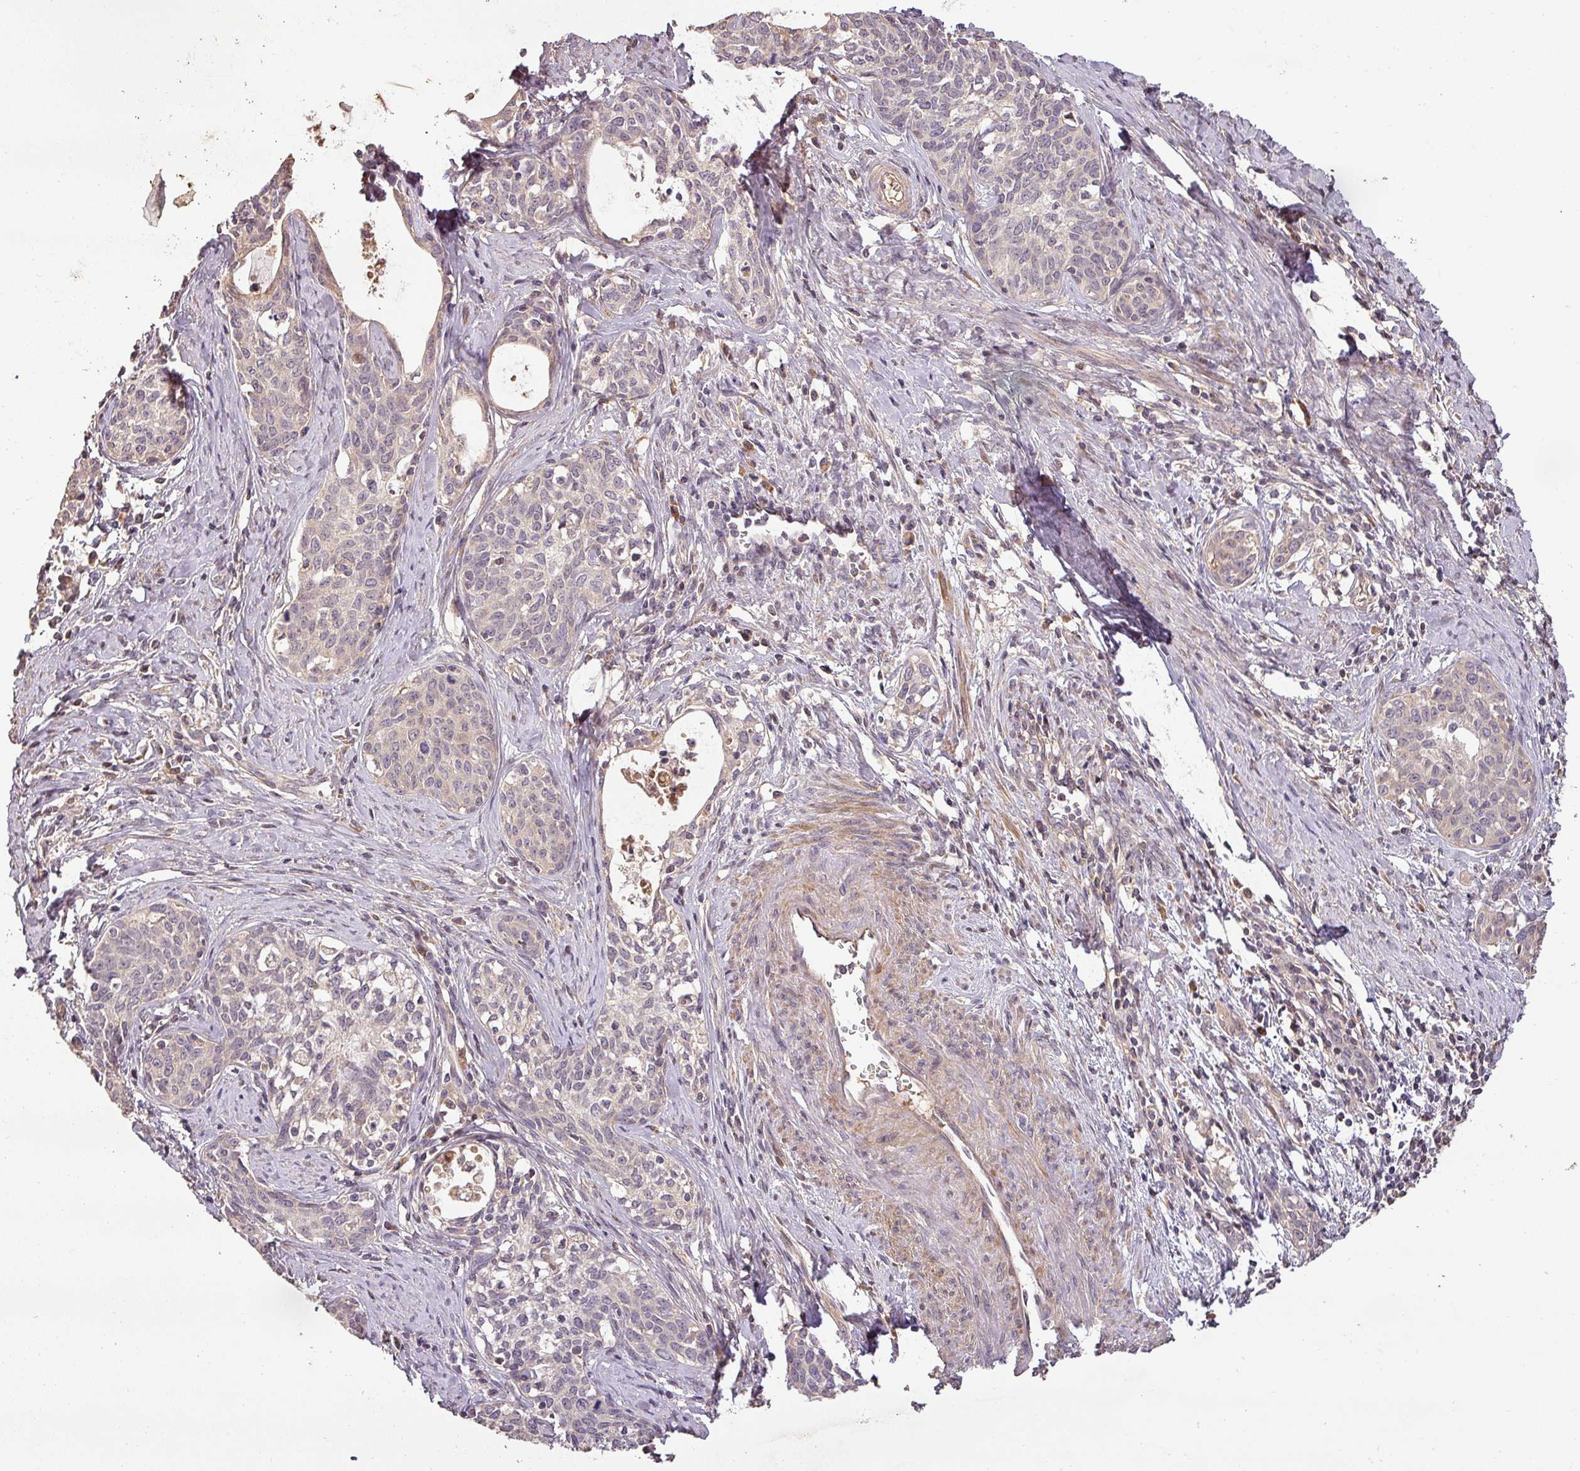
{"staining": {"intensity": "negative", "quantity": "none", "location": "none"}, "tissue": "cervical cancer", "cell_type": "Tumor cells", "image_type": "cancer", "snomed": [{"axis": "morphology", "description": "Squamous cell carcinoma, NOS"}, {"axis": "topography", "description": "Cervix"}], "caption": "There is no significant expression in tumor cells of cervical cancer (squamous cell carcinoma). The staining was performed using DAB (3,3'-diaminobenzidine) to visualize the protein expression in brown, while the nuclei were stained in blue with hematoxylin (Magnification: 20x).", "gene": "BPIFB3", "patient": {"sex": "female", "age": 52}}